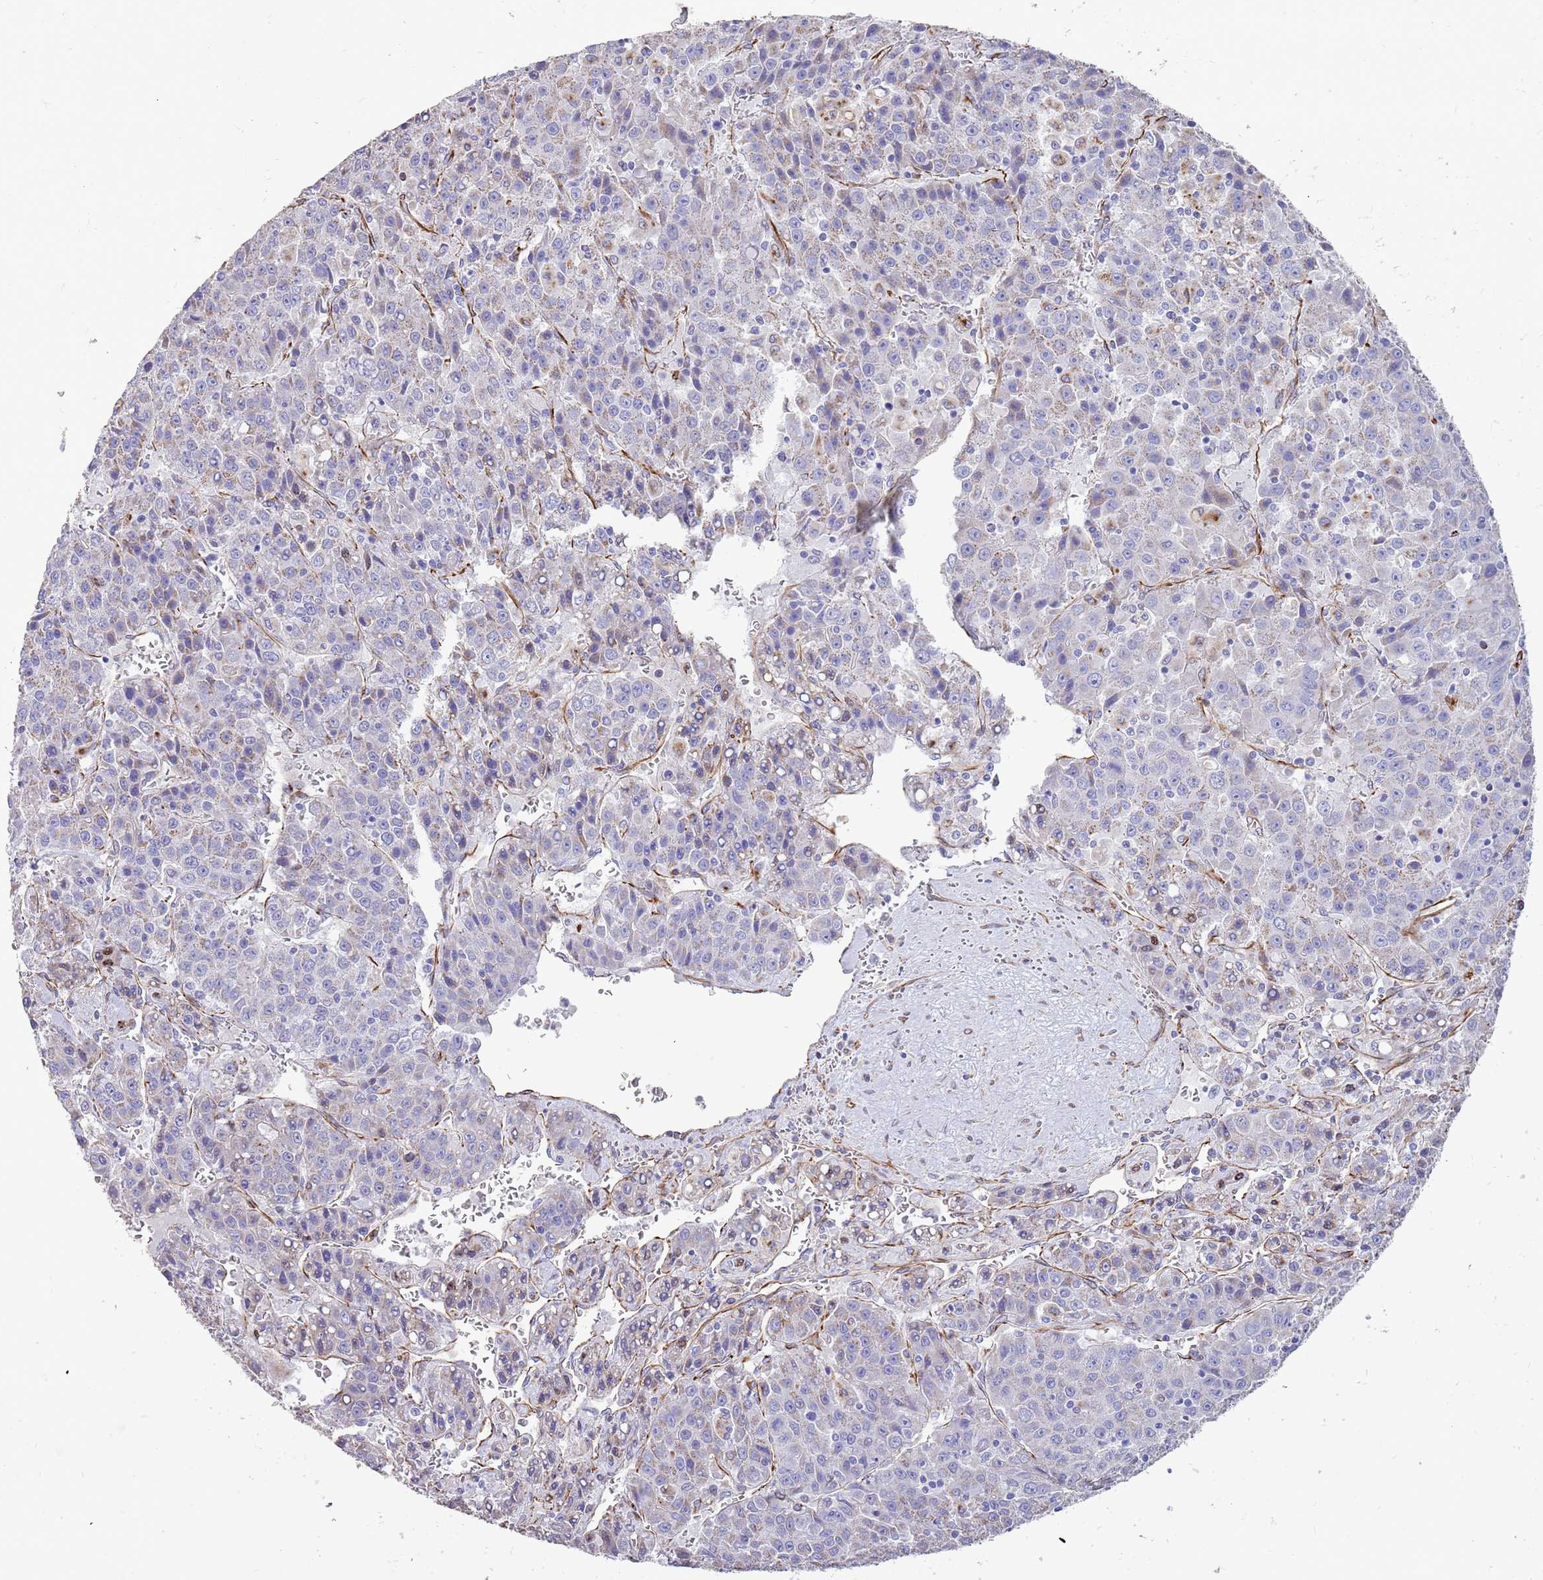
{"staining": {"intensity": "negative", "quantity": "none", "location": "none"}, "tissue": "liver cancer", "cell_type": "Tumor cells", "image_type": "cancer", "snomed": [{"axis": "morphology", "description": "Carcinoma, Hepatocellular, NOS"}, {"axis": "topography", "description": "Liver"}], "caption": "The histopathology image displays no staining of tumor cells in liver cancer.", "gene": "ZDHHC1", "patient": {"sex": "female", "age": 53}}